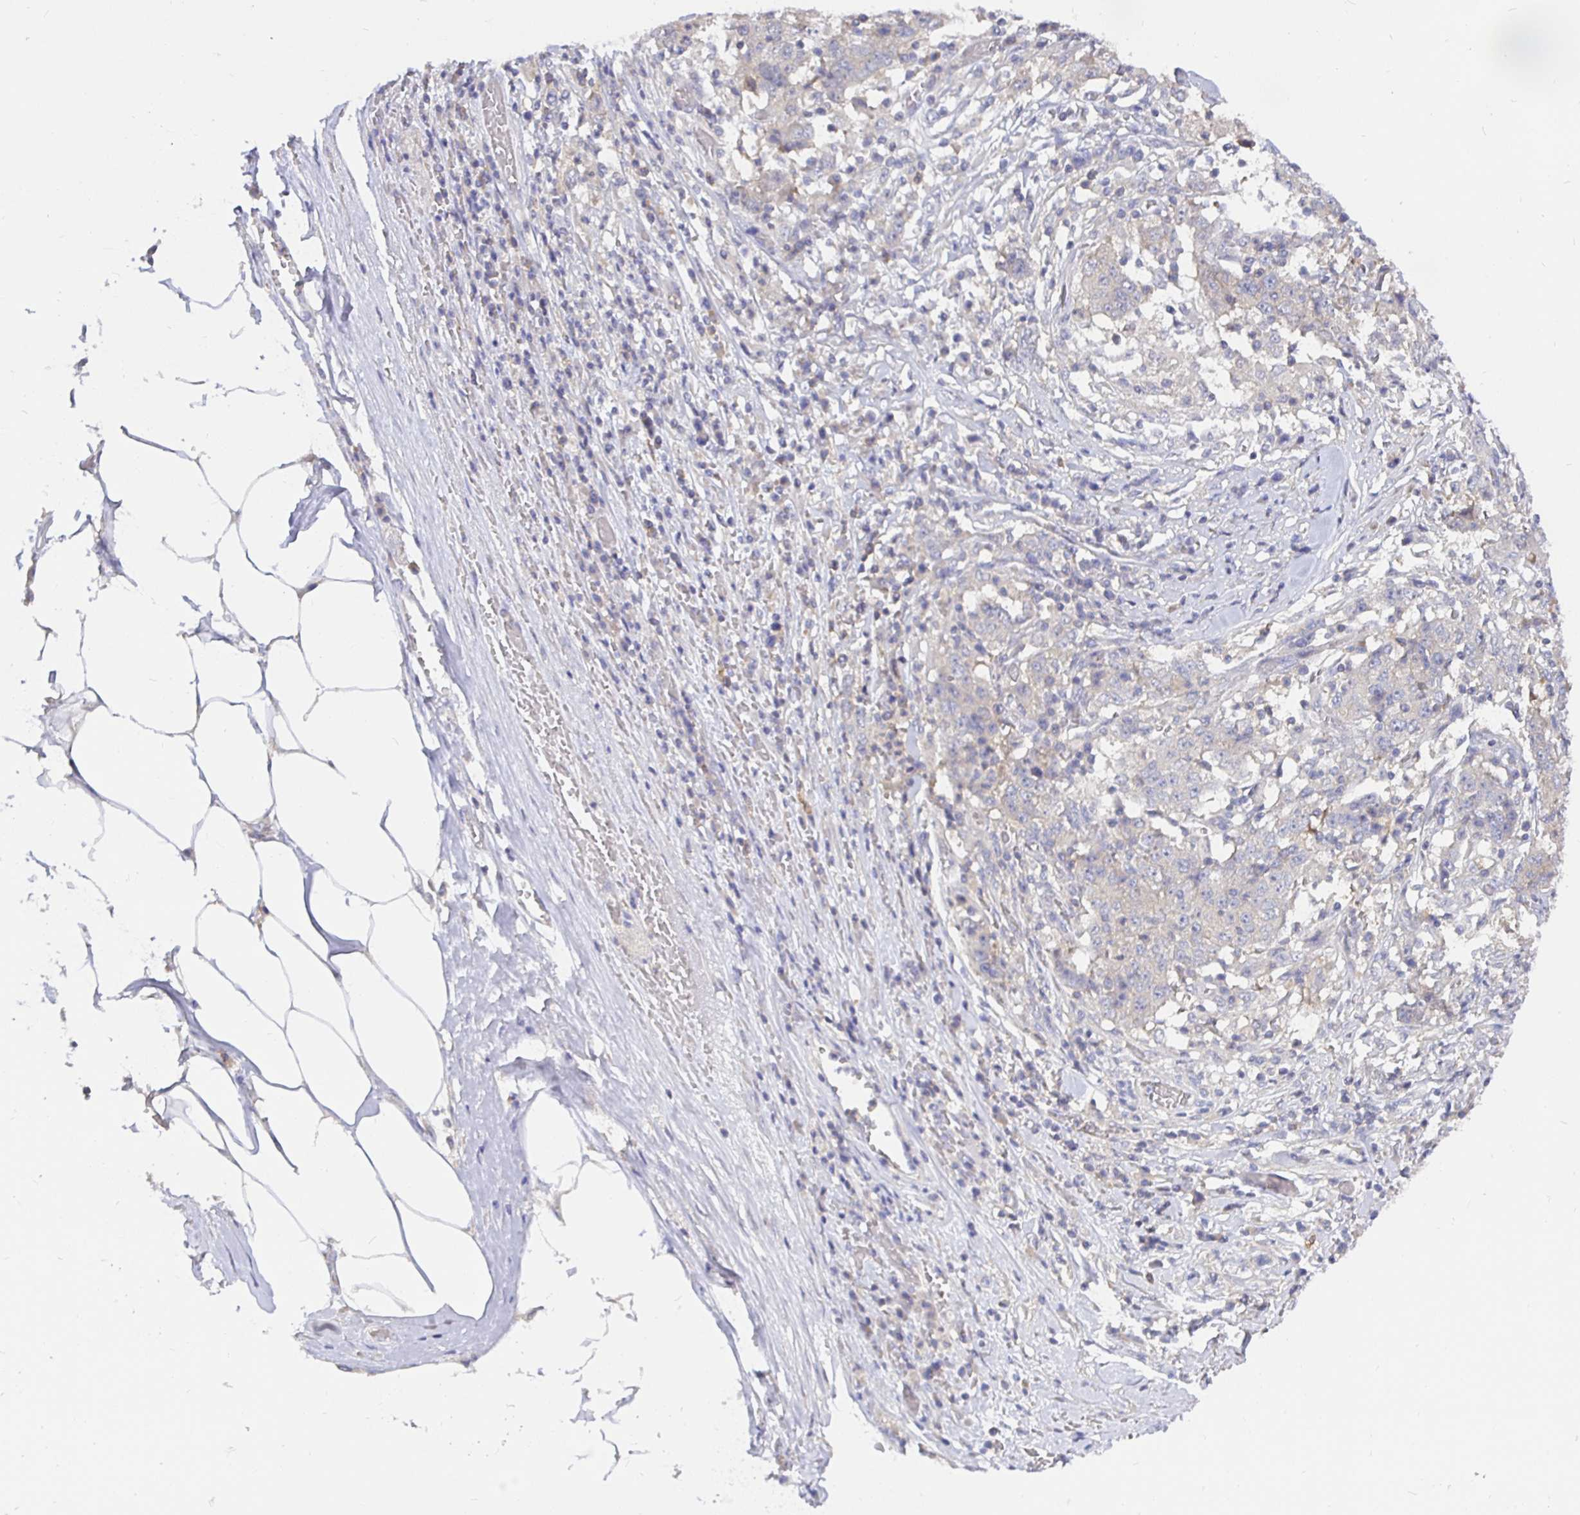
{"staining": {"intensity": "negative", "quantity": "none", "location": "none"}, "tissue": "stomach cancer", "cell_type": "Tumor cells", "image_type": "cancer", "snomed": [{"axis": "morphology", "description": "Adenocarcinoma, NOS"}, {"axis": "topography", "description": "Stomach"}], "caption": "IHC of stomach cancer (adenocarcinoma) exhibits no positivity in tumor cells.", "gene": "KIF21A", "patient": {"sex": "male", "age": 59}}